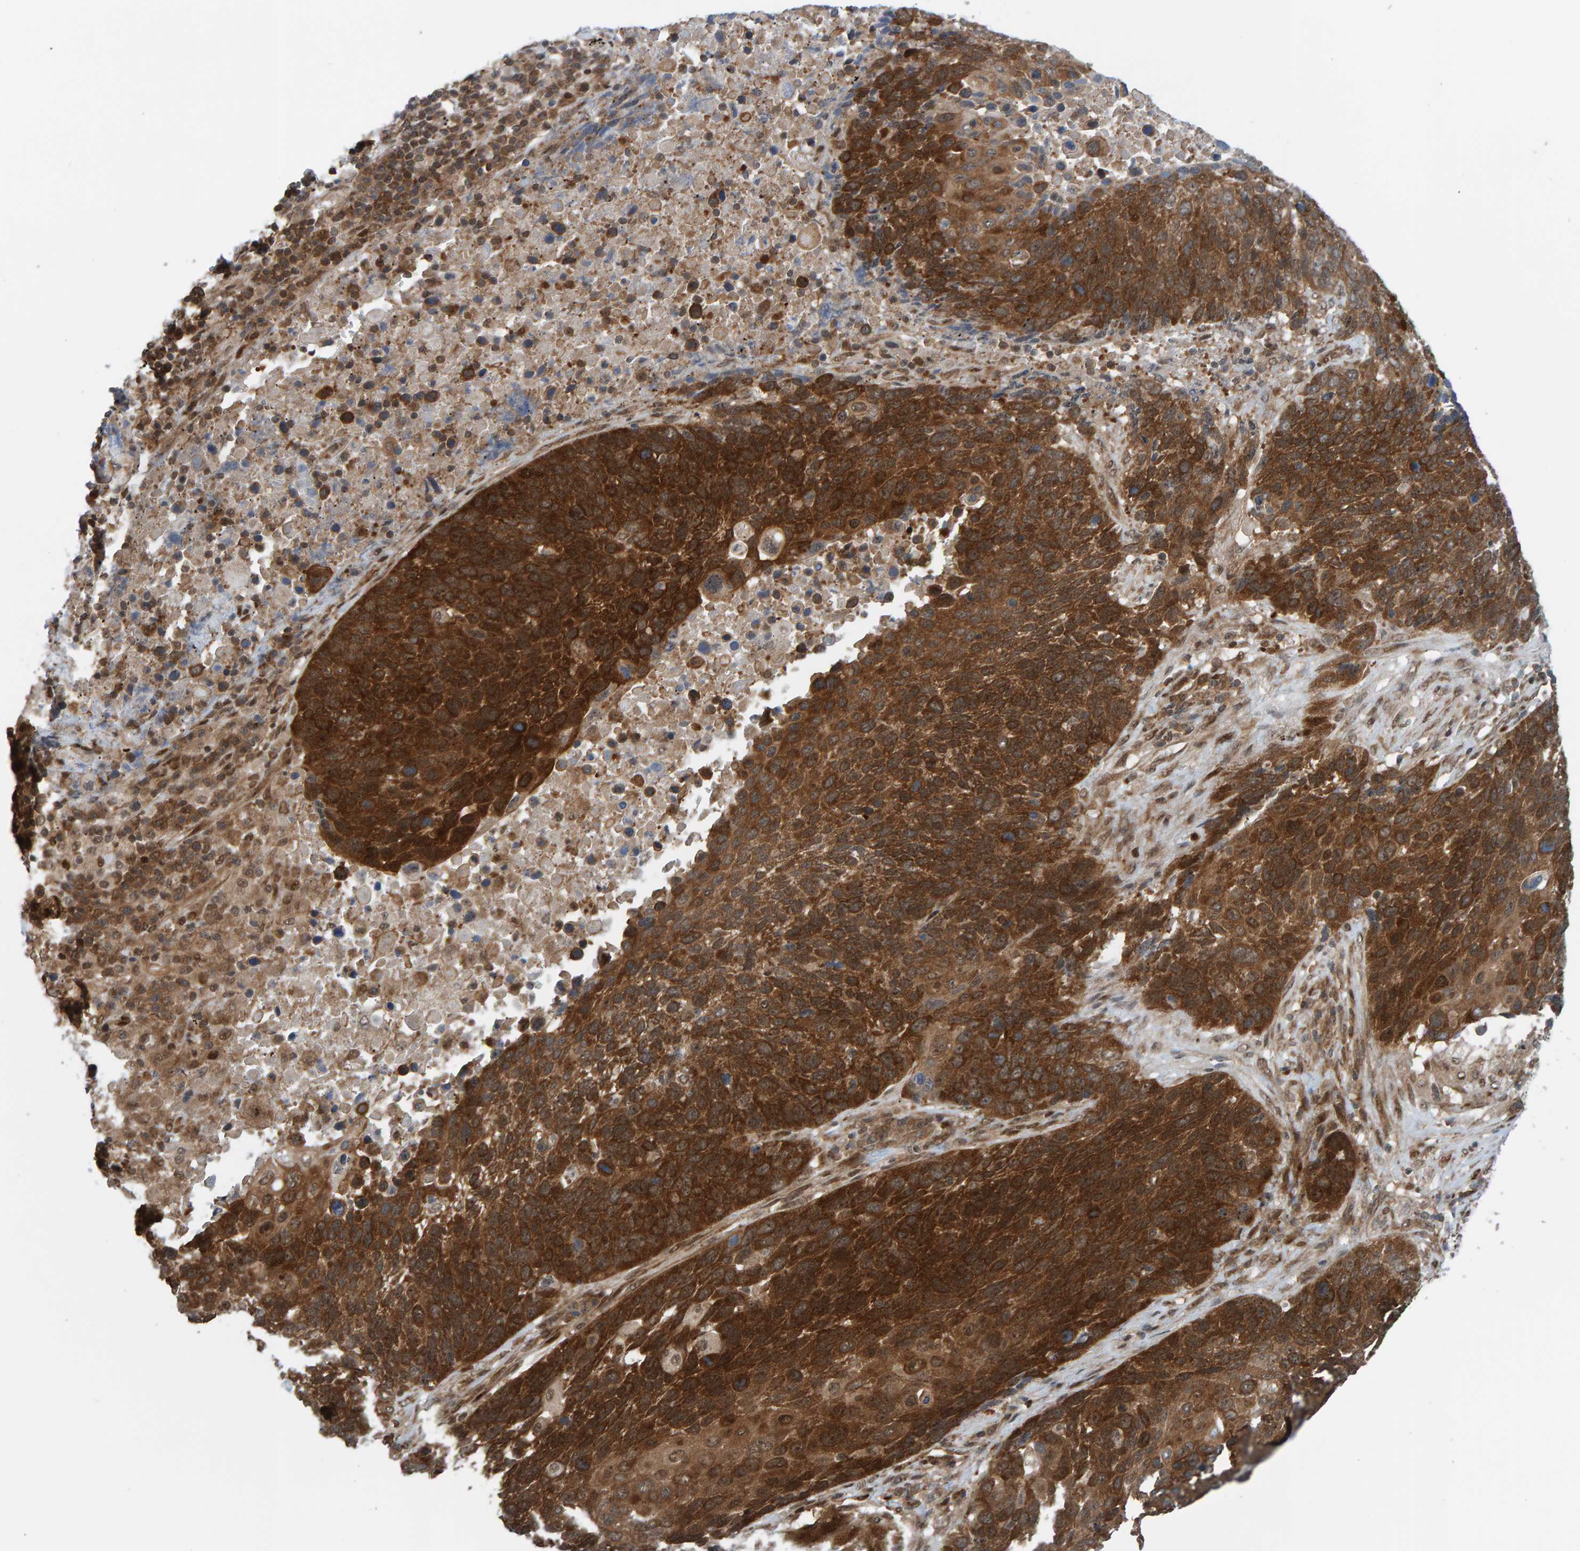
{"staining": {"intensity": "strong", "quantity": ">75%", "location": "cytoplasmic/membranous"}, "tissue": "lung cancer", "cell_type": "Tumor cells", "image_type": "cancer", "snomed": [{"axis": "morphology", "description": "Squamous cell carcinoma, NOS"}, {"axis": "topography", "description": "Lung"}], "caption": "Lung squamous cell carcinoma stained for a protein exhibits strong cytoplasmic/membranous positivity in tumor cells.", "gene": "ZNF366", "patient": {"sex": "male", "age": 66}}